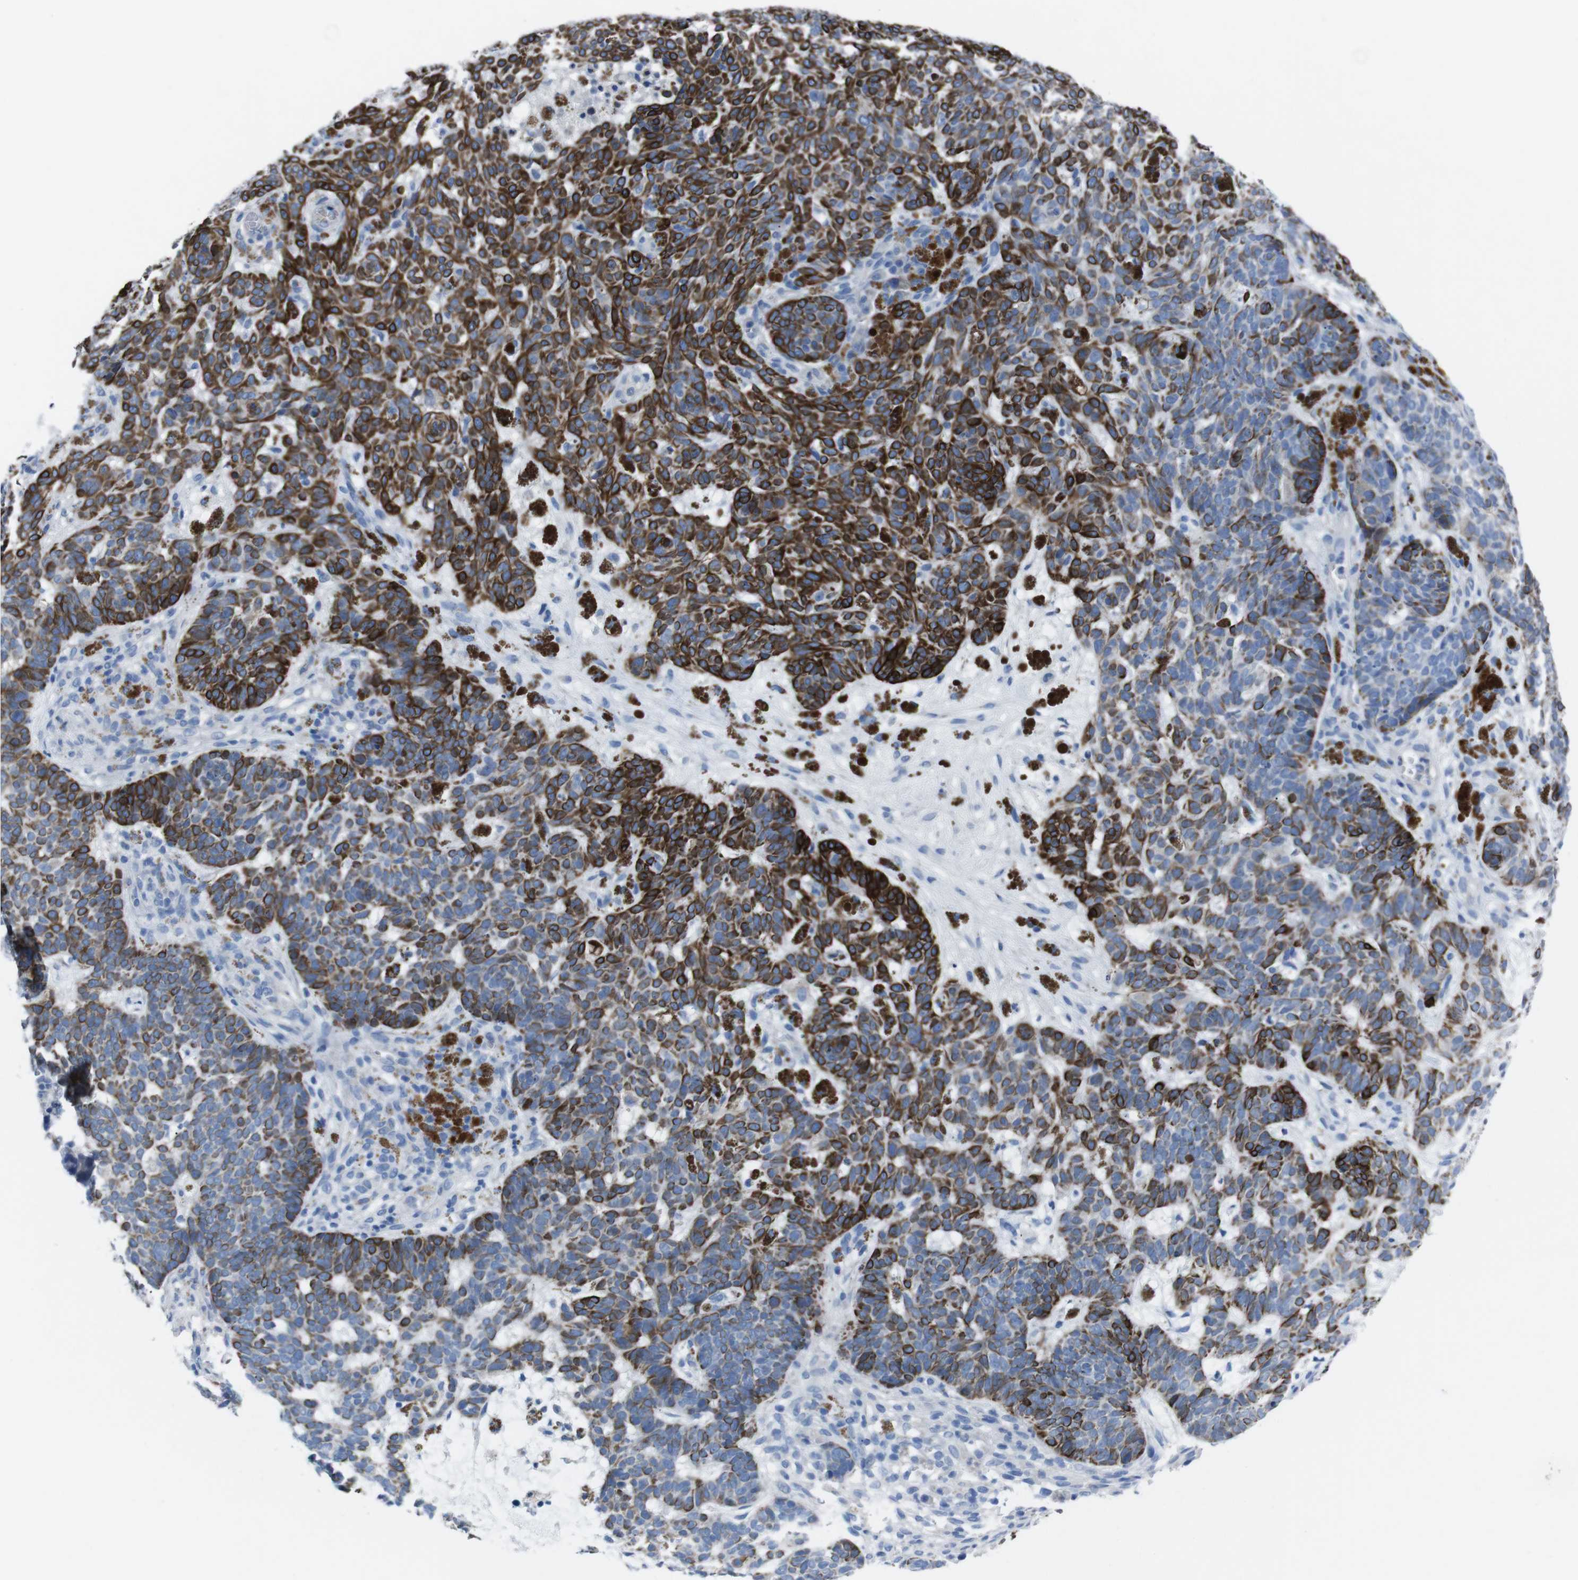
{"staining": {"intensity": "strong", "quantity": "25%-75%", "location": "cytoplasmic/membranous"}, "tissue": "skin cancer", "cell_type": "Tumor cells", "image_type": "cancer", "snomed": [{"axis": "morphology", "description": "Basal cell carcinoma"}, {"axis": "topography", "description": "Skin"}], "caption": "Human skin cancer stained with a brown dye reveals strong cytoplasmic/membranous positive staining in approximately 25%-75% of tumor cells.", "gene": "GJB2", "patient": {"sex": "male", "age": 85}}